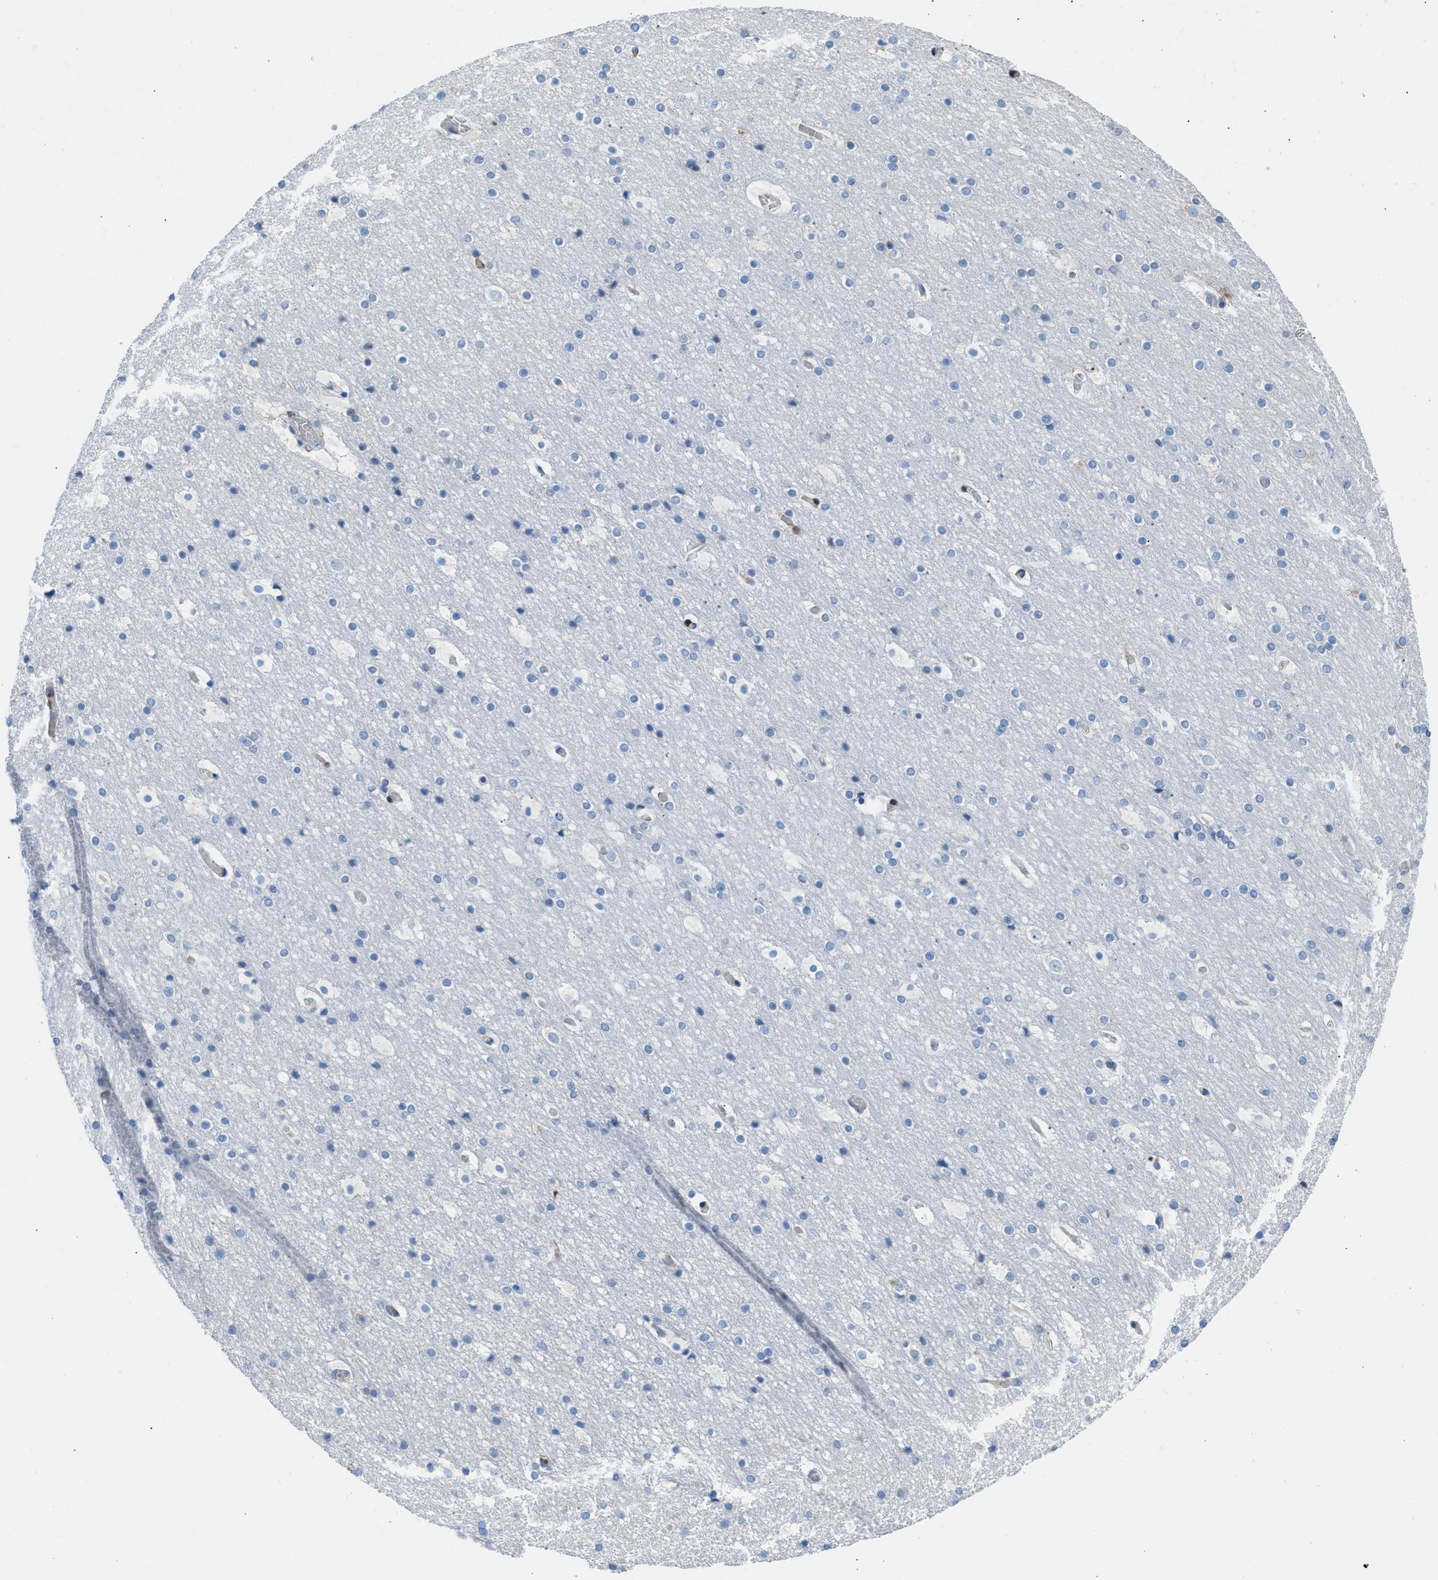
{"staining": {"intensity": "negative", "quantity": "none", "location": "none"}, "tissue": "cerebral cortex", "cell_type": "Endothelial cells", "image_type": "normal", "snomed": [{"axis": "morphology", "description": "Normal tissue, NOS"}, {"axis": "topography", "description": "Cerebral cortex"}], "caption": "Immunohistochemical staining of normal human cerebral cortex reveals no significant staining in endothelial cells. Brightfield microscopy of IHC stained with DAB (3,3'-diaminobenzidine) (brown) and hematoxylin (blue), captured at high magnification.", "gene": "CA3", "patient": {"sex": "male", "age": 57}}